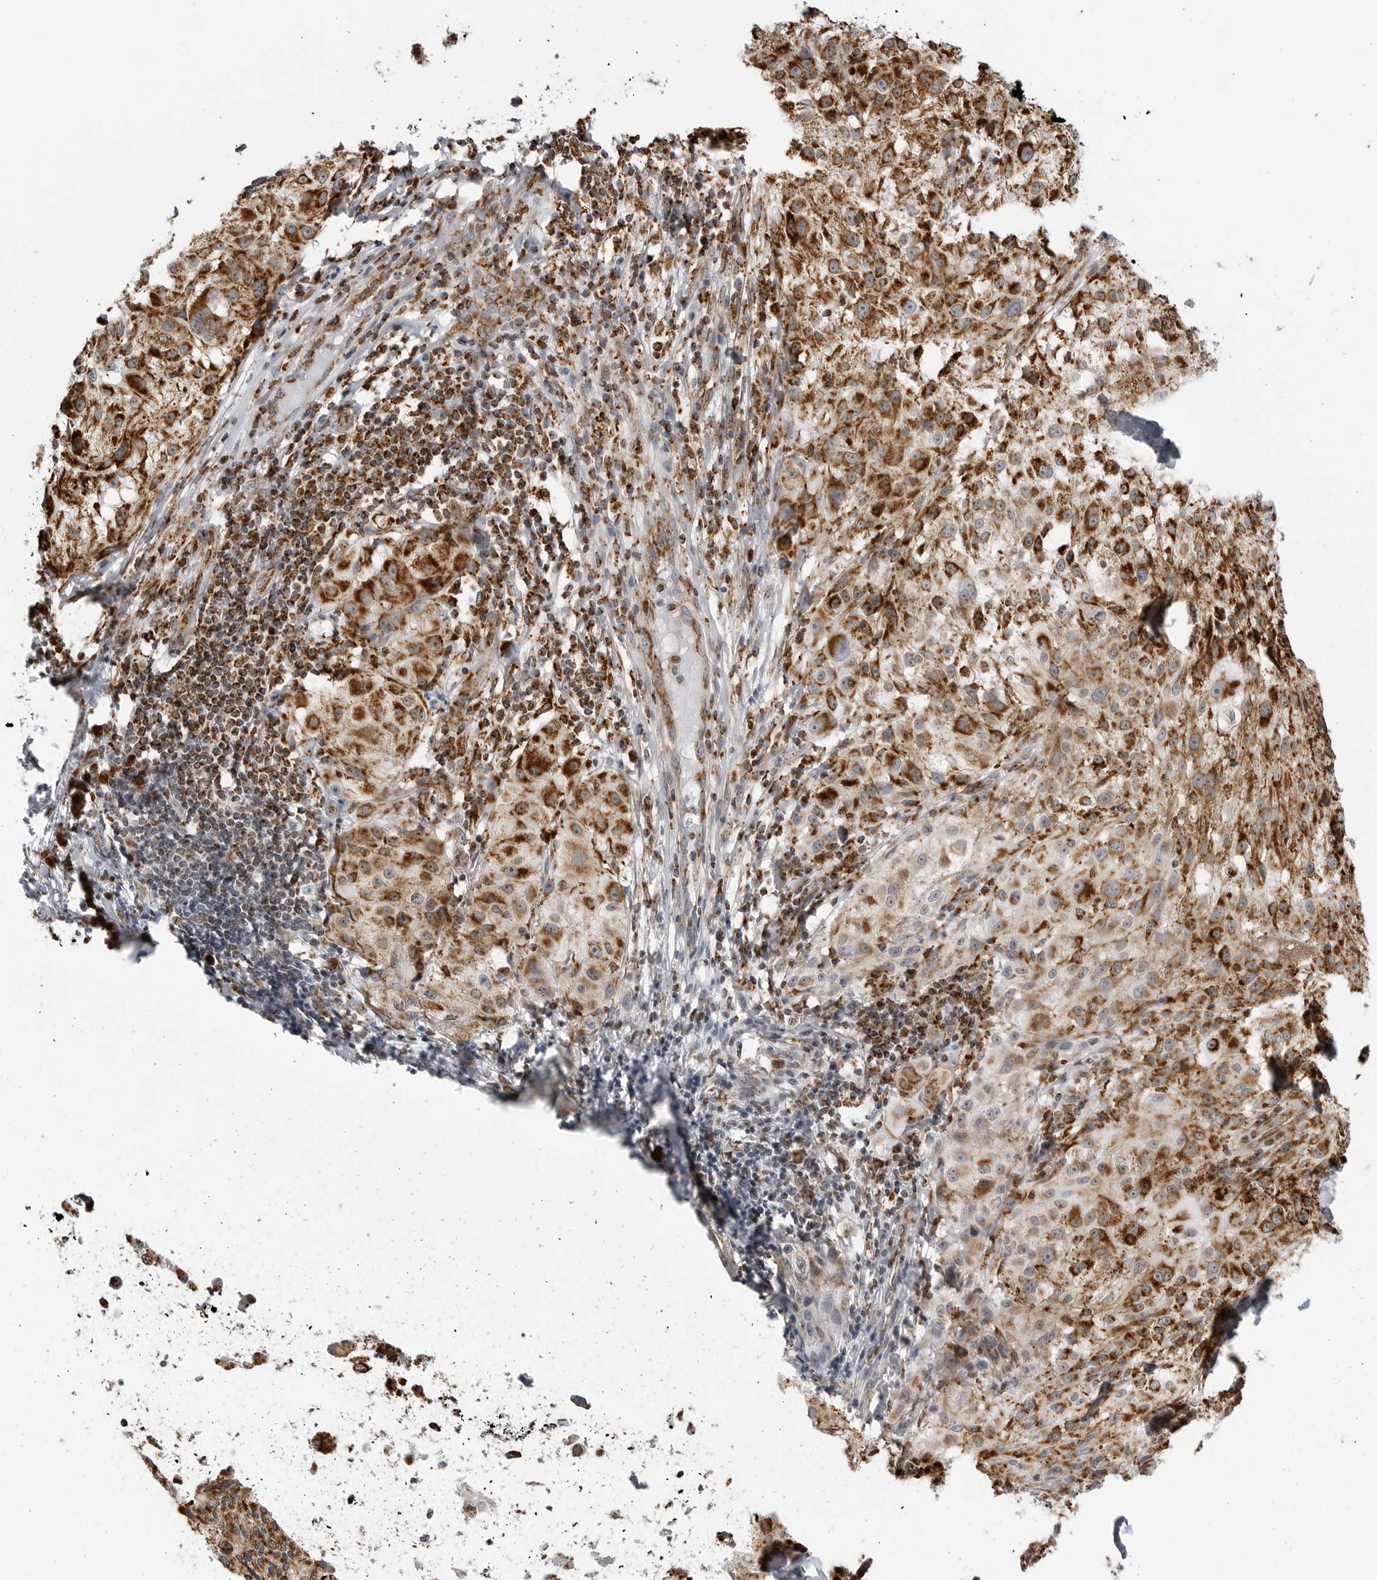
{"staining": {"intensity": "strong", "quantity": ">75%", "location": "cytoplasmic/membranous"}, "tissue": "melanoma", "cell_type": "Tumor cells", "image_type": "cancer", "snomed": [{"axis": "morphology", "description": "Malignant melanoma, NOS"}, {"axis": "topography", "description": "Skin"}], "caption": "Human malignant melanoma stained for a protein (brown) demonstrates strong cytoplasmic/membranous positive staining in about >75% of tumor cells.", "gene": "COX5A", "patient": {"sex": "female", "age": 73}}